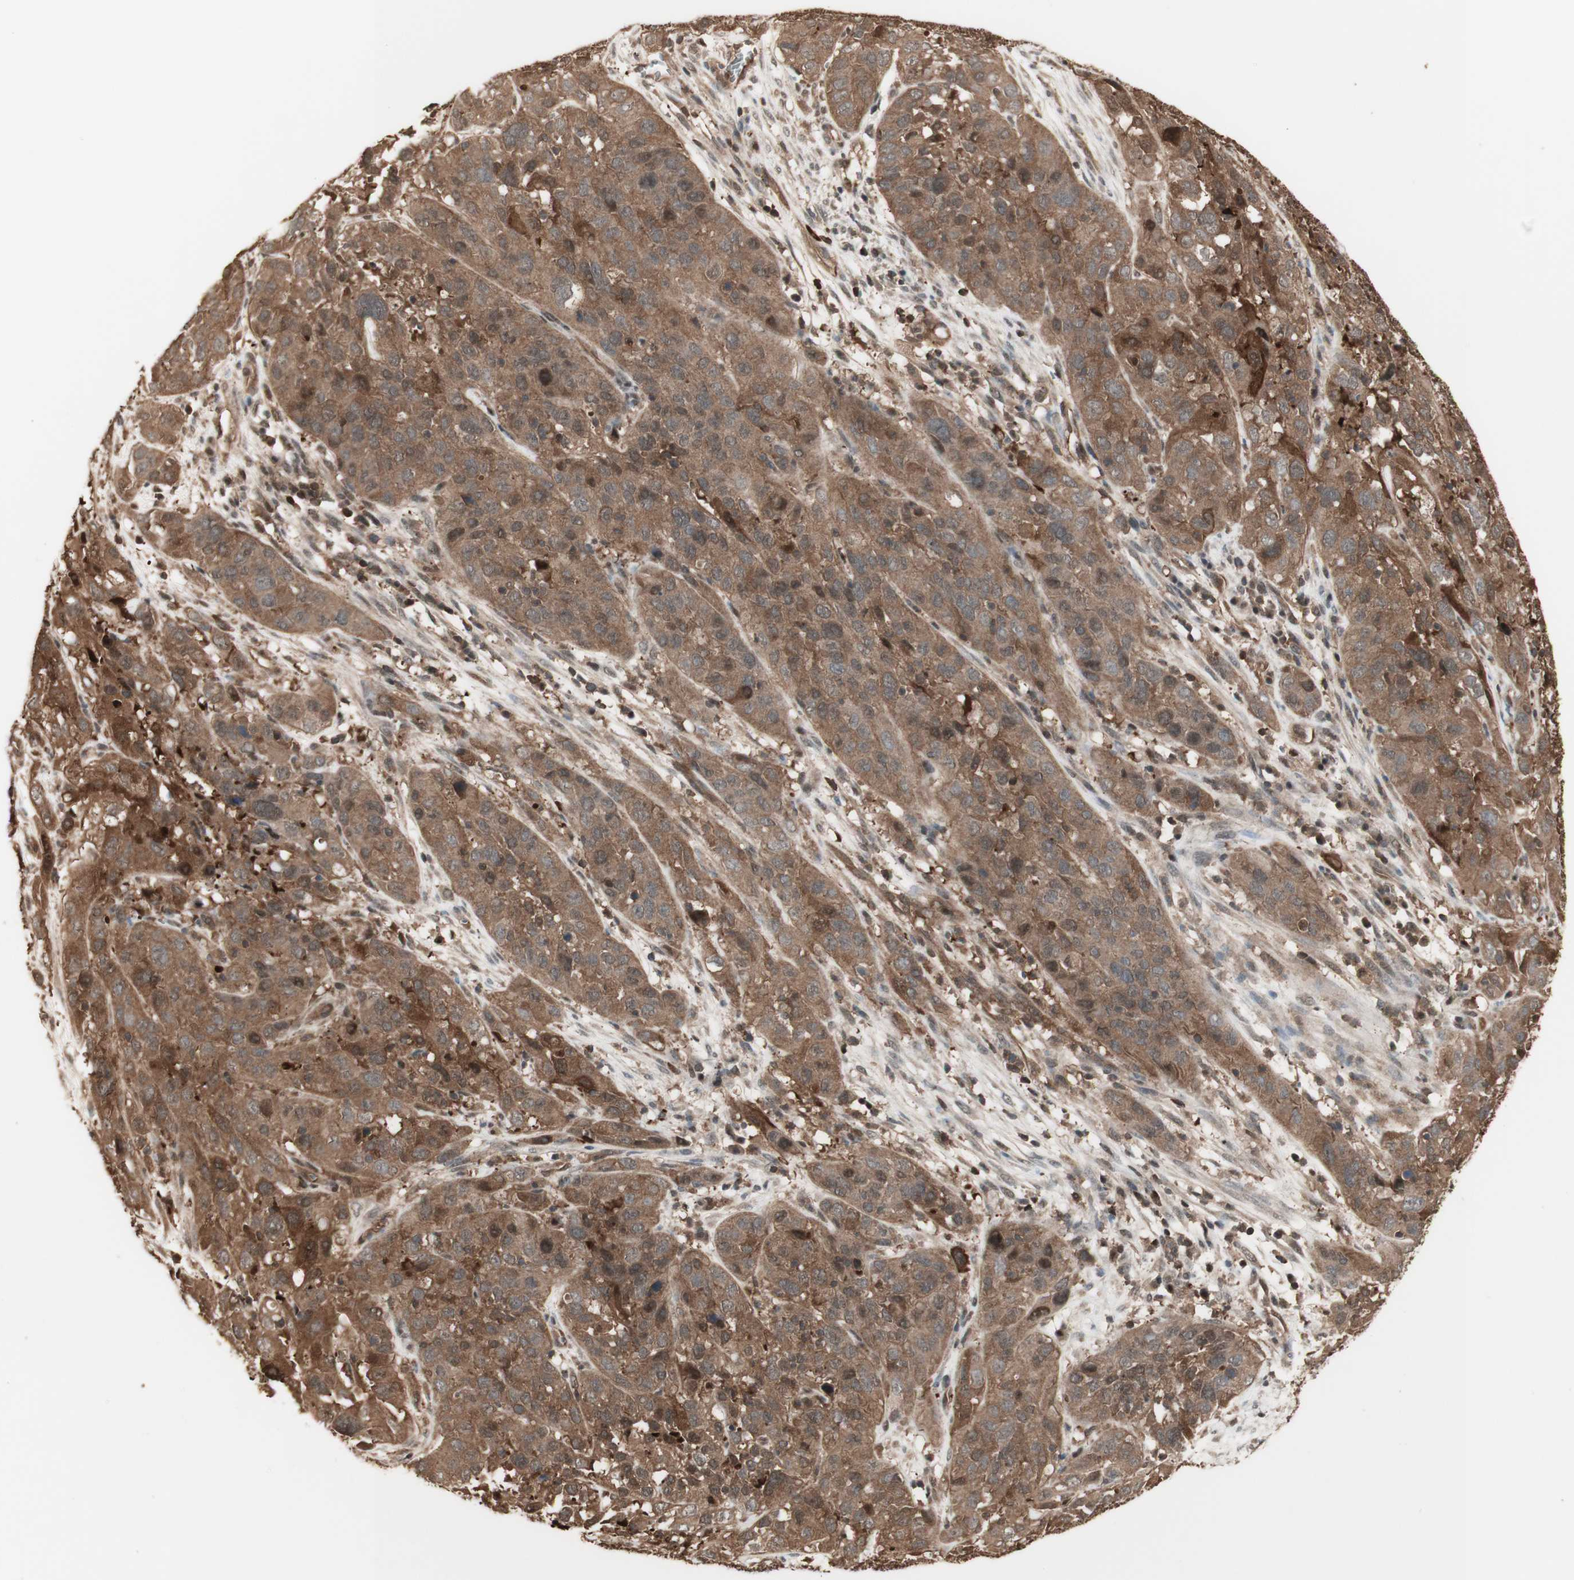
{"staining": {"intensity": "moderate", "quantity": ">75%", "location": "cytoplasmic/membranous"}, "tissue": "cervical cancer", "cell_type": "Tumor cells", "image_type": "cancer", "snomed": [{"axis": "morphology", "description": "Squamous cell carcinoma, NOS"}, {"axis": "topography", "description": "Cervix"}], "caption": "Brown immunohistochemical staining in human cervical cancer (squamous cell carcinoma) exhibits moderate cytoplasmic/membranous expression in about >75% of tumor cells.", "gene": "YWHAB", "patient": {"sex": "female", "age": 32}}